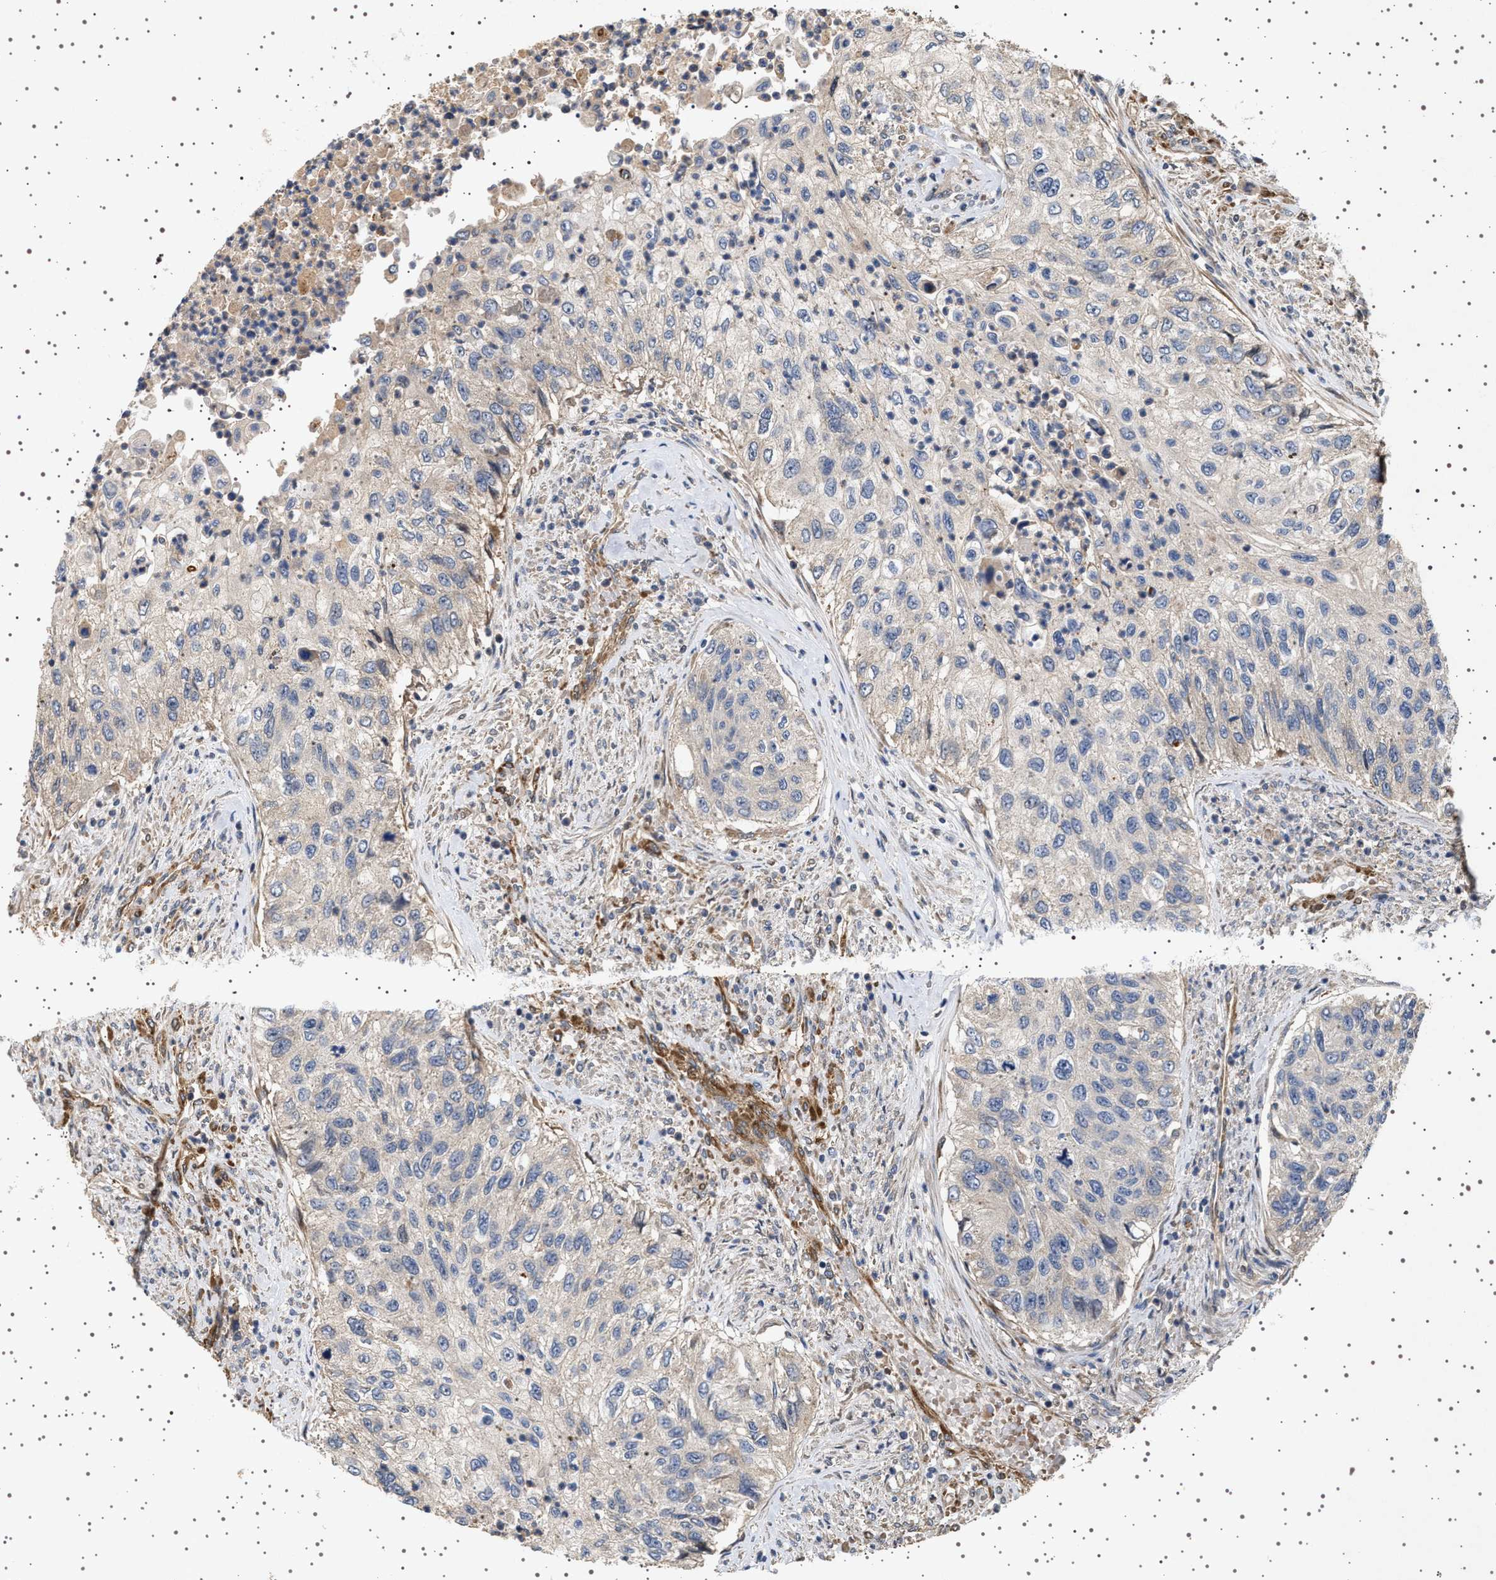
{"staining": {"intensity": "negative", "quantity": "none", "location": "none"}, "tissue": "urothelial cancer", "cell_type": "Tumor cells", "image_type": "cancer", "snomed": [{"axis": "morphology", "description": "Urothelial carcinoma, High grade"}, {"axis": "topography", "description": "Urinary bladder"}], "caption": "Tumor cells are negative for protein expression in human urothelial cancer.", "gene": "GUCY1B1", "patient": {"sex": "female", "age": 60}}